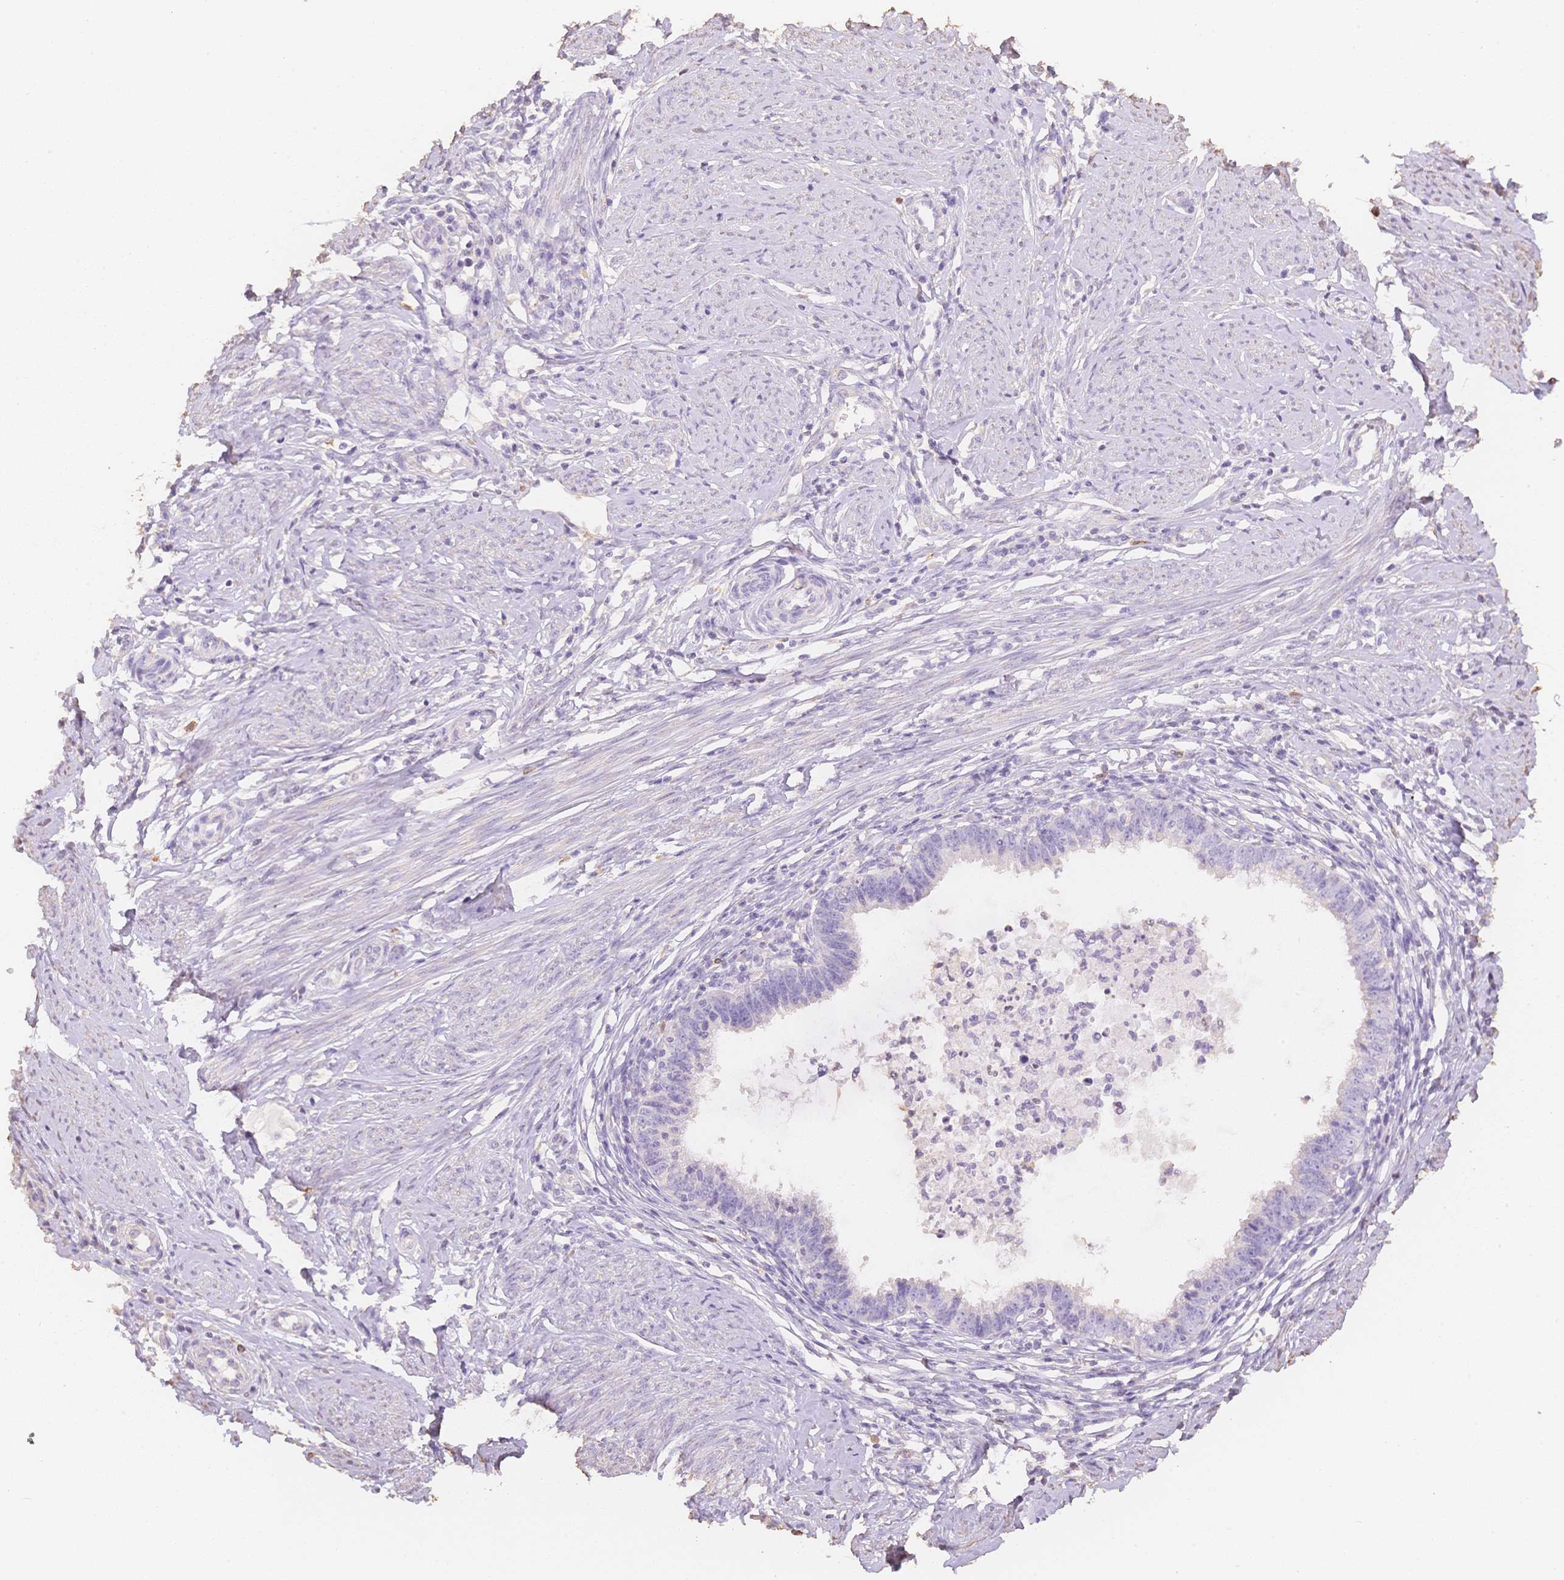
{"staining": {"intensity": "negative", "quantity": "none", "location": "none"}, "tissue": "cervical cancer", "cell_type": "Tumor cells", "image_type": "cancer", "snomed": [{"axis": "morphology", "description": "Adenocarcinoma, NOS"}, {"axis": "topography", "description": "Cervix"}], "caption": "An IHC micrograph of cervical cancer (adenocarcinoma) is shown. There is no staining in tumor cells of cervical cancer (adenocarcinoma).", "gene": "MBOAT7", "patient": {"sex": "female", "age": 36}}